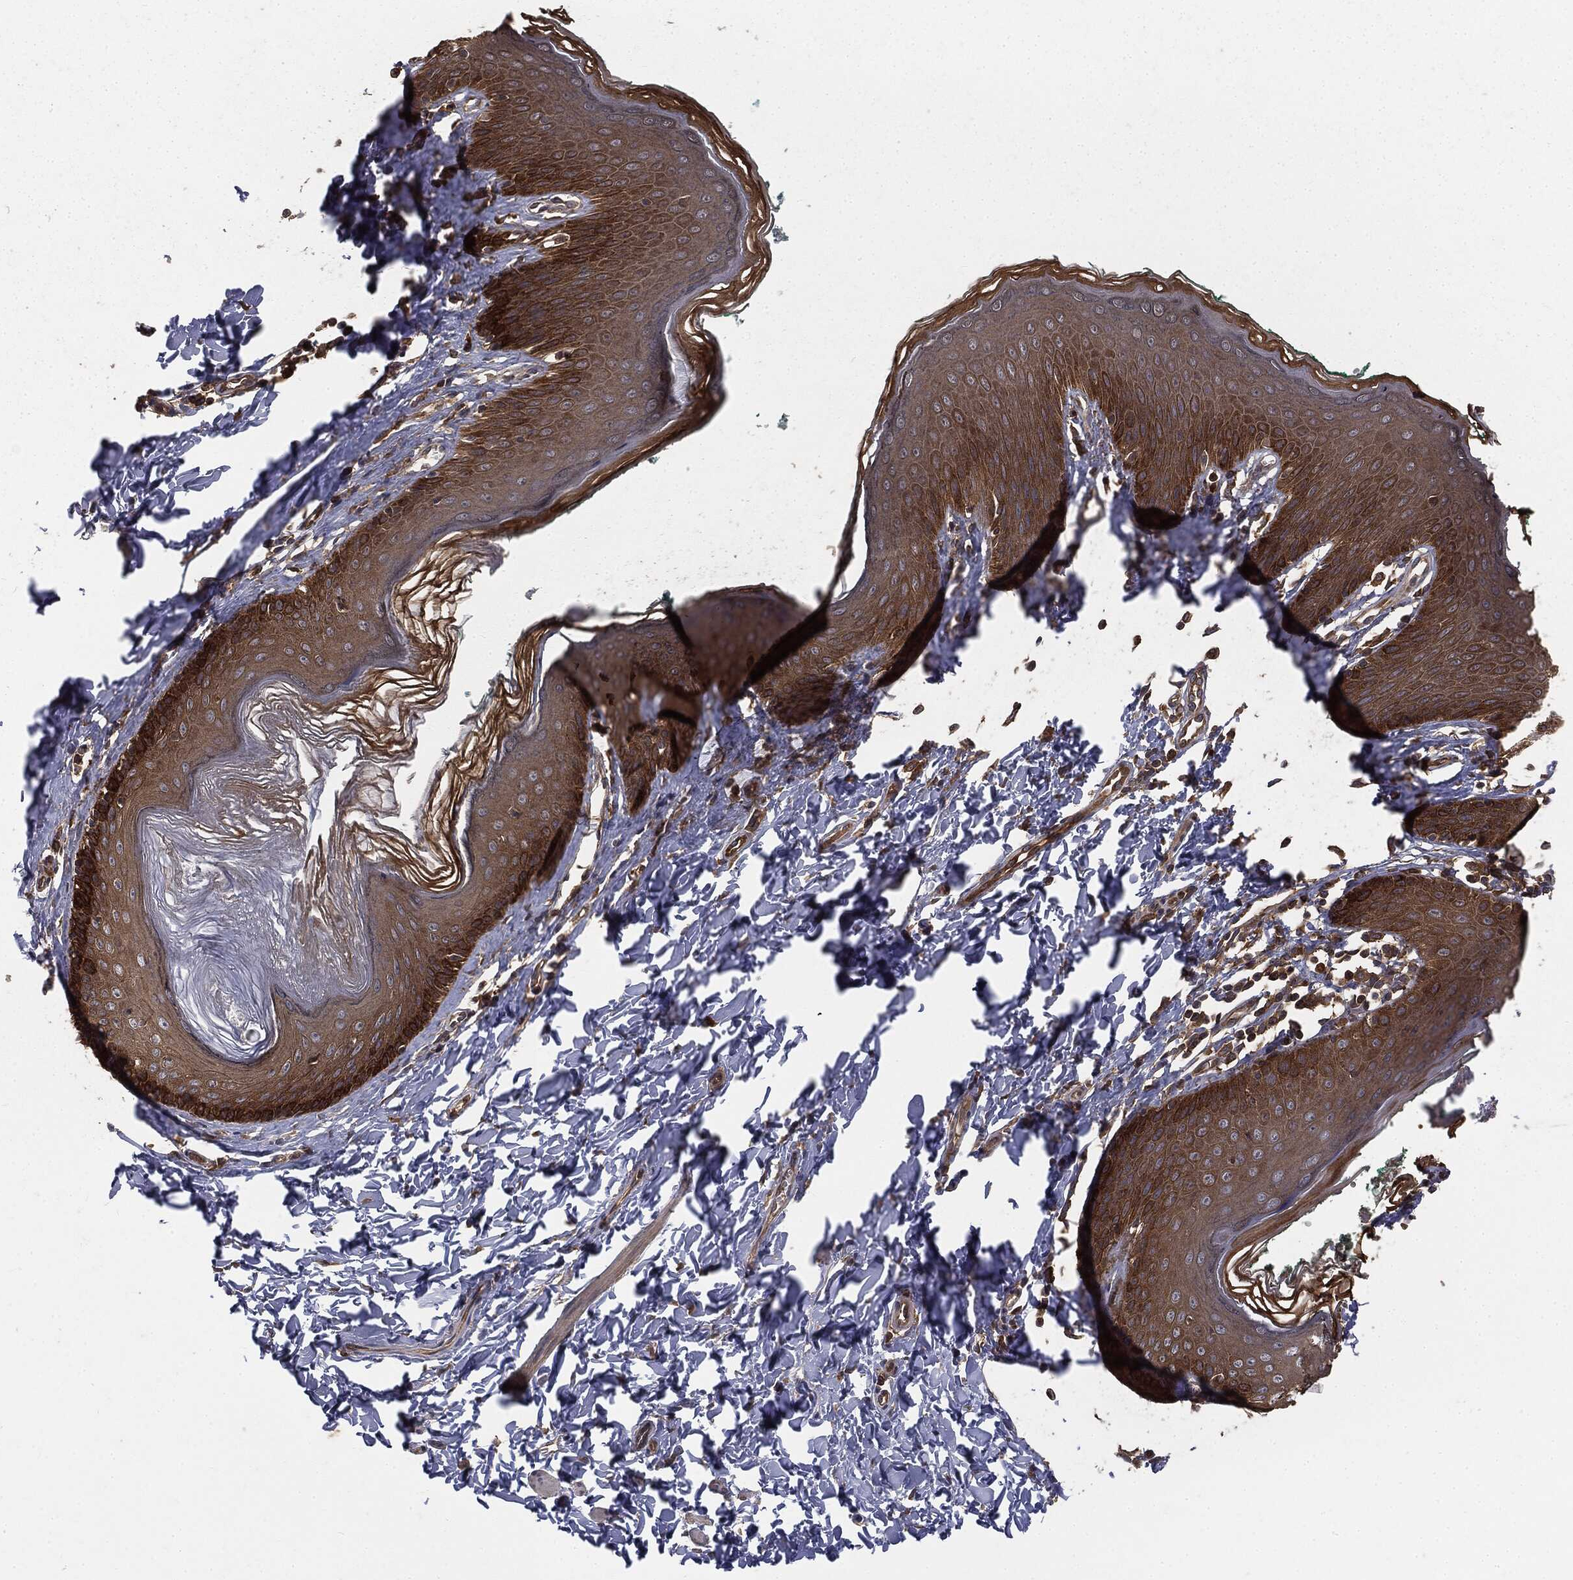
{"staining": {"intensity": "strong", "quantity": "25%-75%", "location": "cytoplasmic/membranous"}, "tissue": "skin", "cell_type": "Epidermal cells", "image_type": "normal", "snomed": [{"axis": "morphology", "description": "Normal tissue, NOS"}, {"axis": "topography", "description": "Vulva"}], "caption": "Immunohistochemical staining of normal human skin shows strong cytoplasmic/membranous protein staining in about 25%-75% of epidermal cells. (Brightfield microscopy of DAB IHC at high magnification).", "gene": "GNB5", "patient": {"sex": "female", "age": 66}}